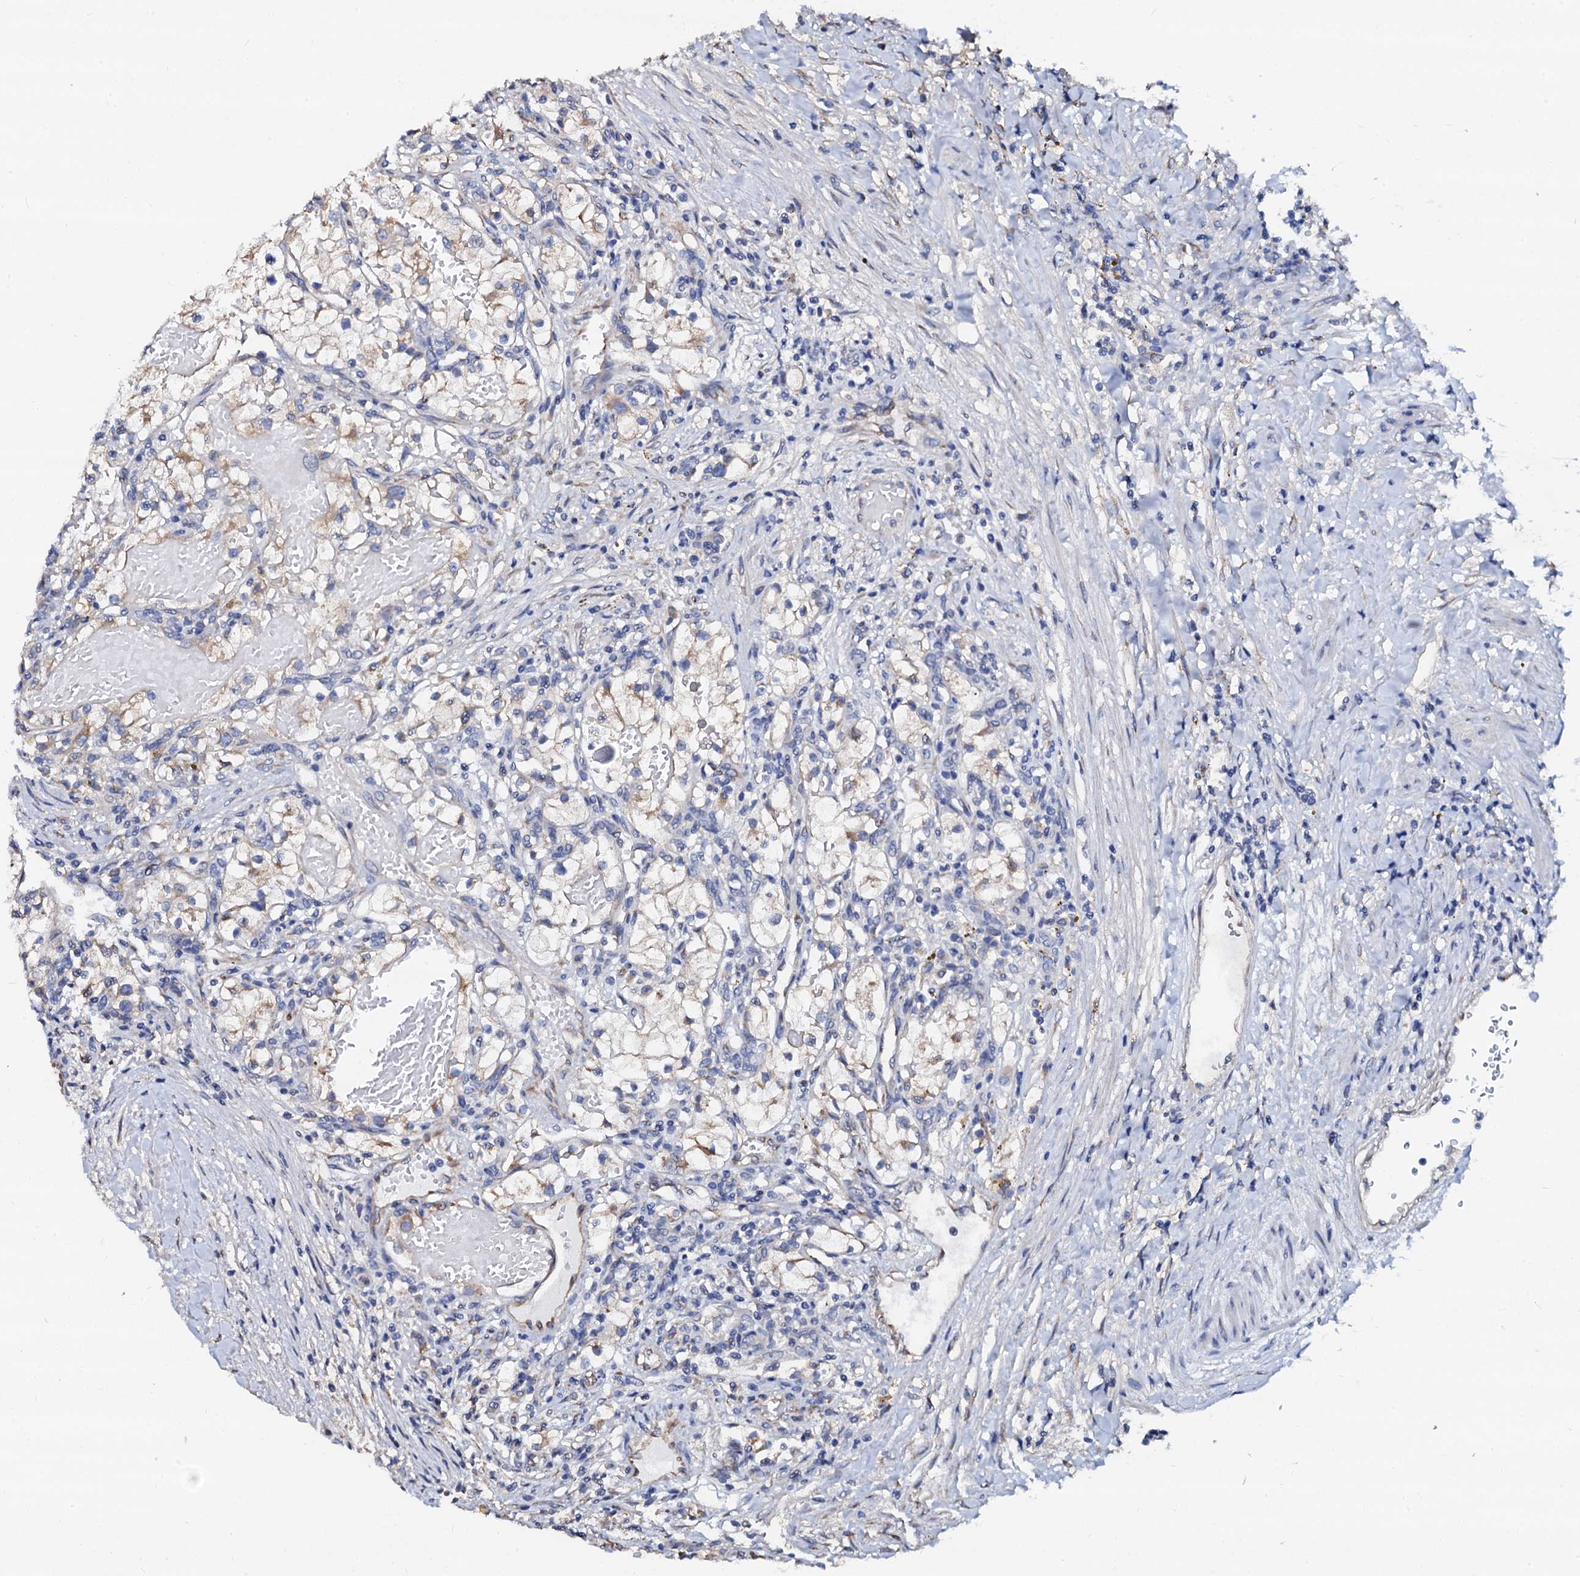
{"staining": {"intensity": "negative", "quantity": "none", "location": "none"}, "tissue": "renal cancer", "cell_type": "Tumor cells", "image_type": "cancer", "snomed": [{"axis": "morphology", "description": "Normal tissue, NOS"}, {"axis": "morphology", "description": "Adenocarcinoma, NOS"}, {"axis": "topography", "description": "Kidney"}], "caption": "This is an immunohistochemistry (IHC) histopathology image of human renal adenocarcinoma. There is no staining in tumor cells.", "gene": "AKAP3", "patient": {"sex": "male", "age": 68}}